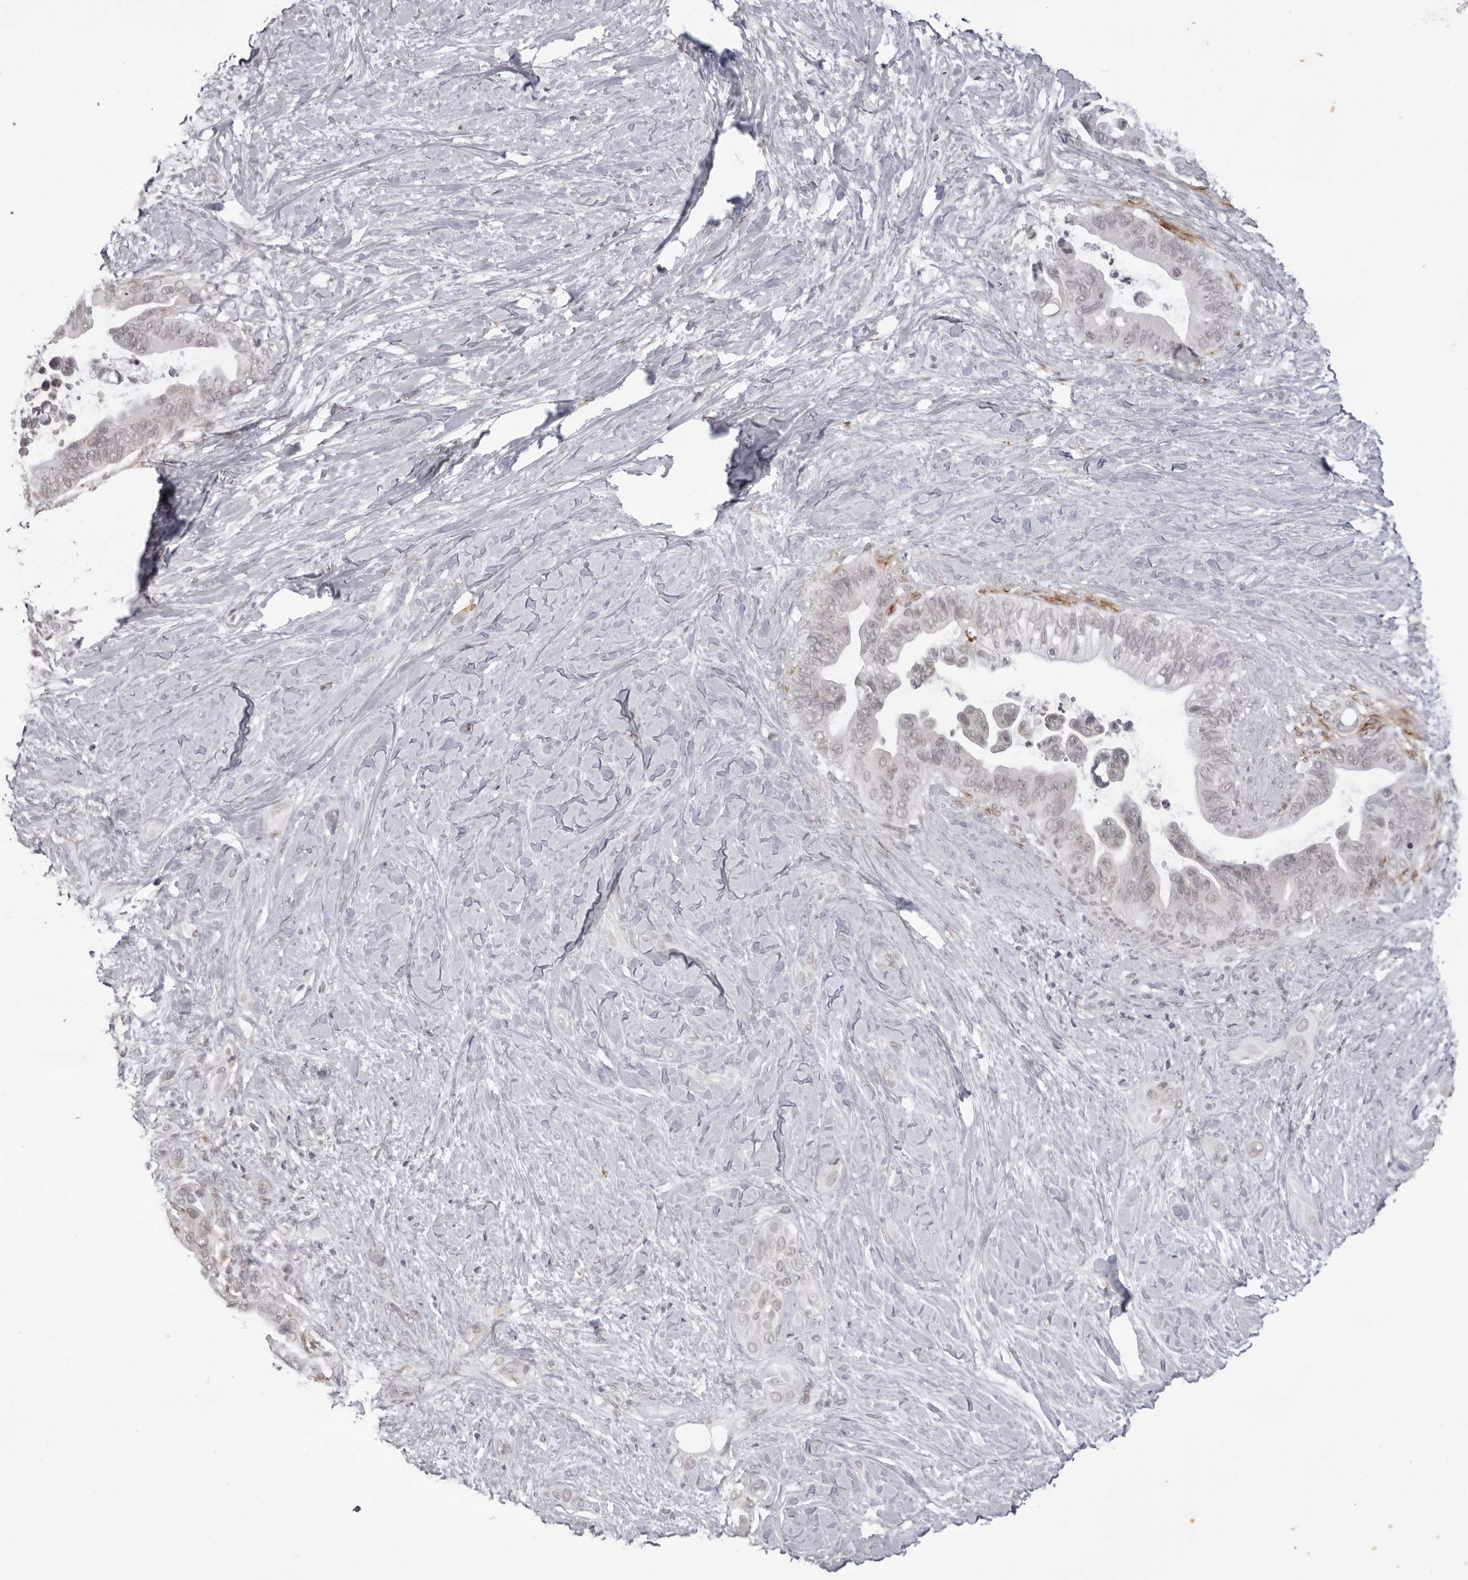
{"staining": {"intensity": "negative", "quantity": "none", "location": "none"}, "tissue": "pancreatic cancer", "cell_type": "Tumor cells", "image_type": "cancer", "snomed": [{"axis": "morphology", "description": "Adenocarcinoma, NOS"}, {"axis": "topography", "description": "Pancreas"}], "caption": "Image shows no protein expression in tumor cells of adenocarcinoma (pancreatic) tissue.", "gene": "NTM", "patient": {"sex": "female", "age": 72}}